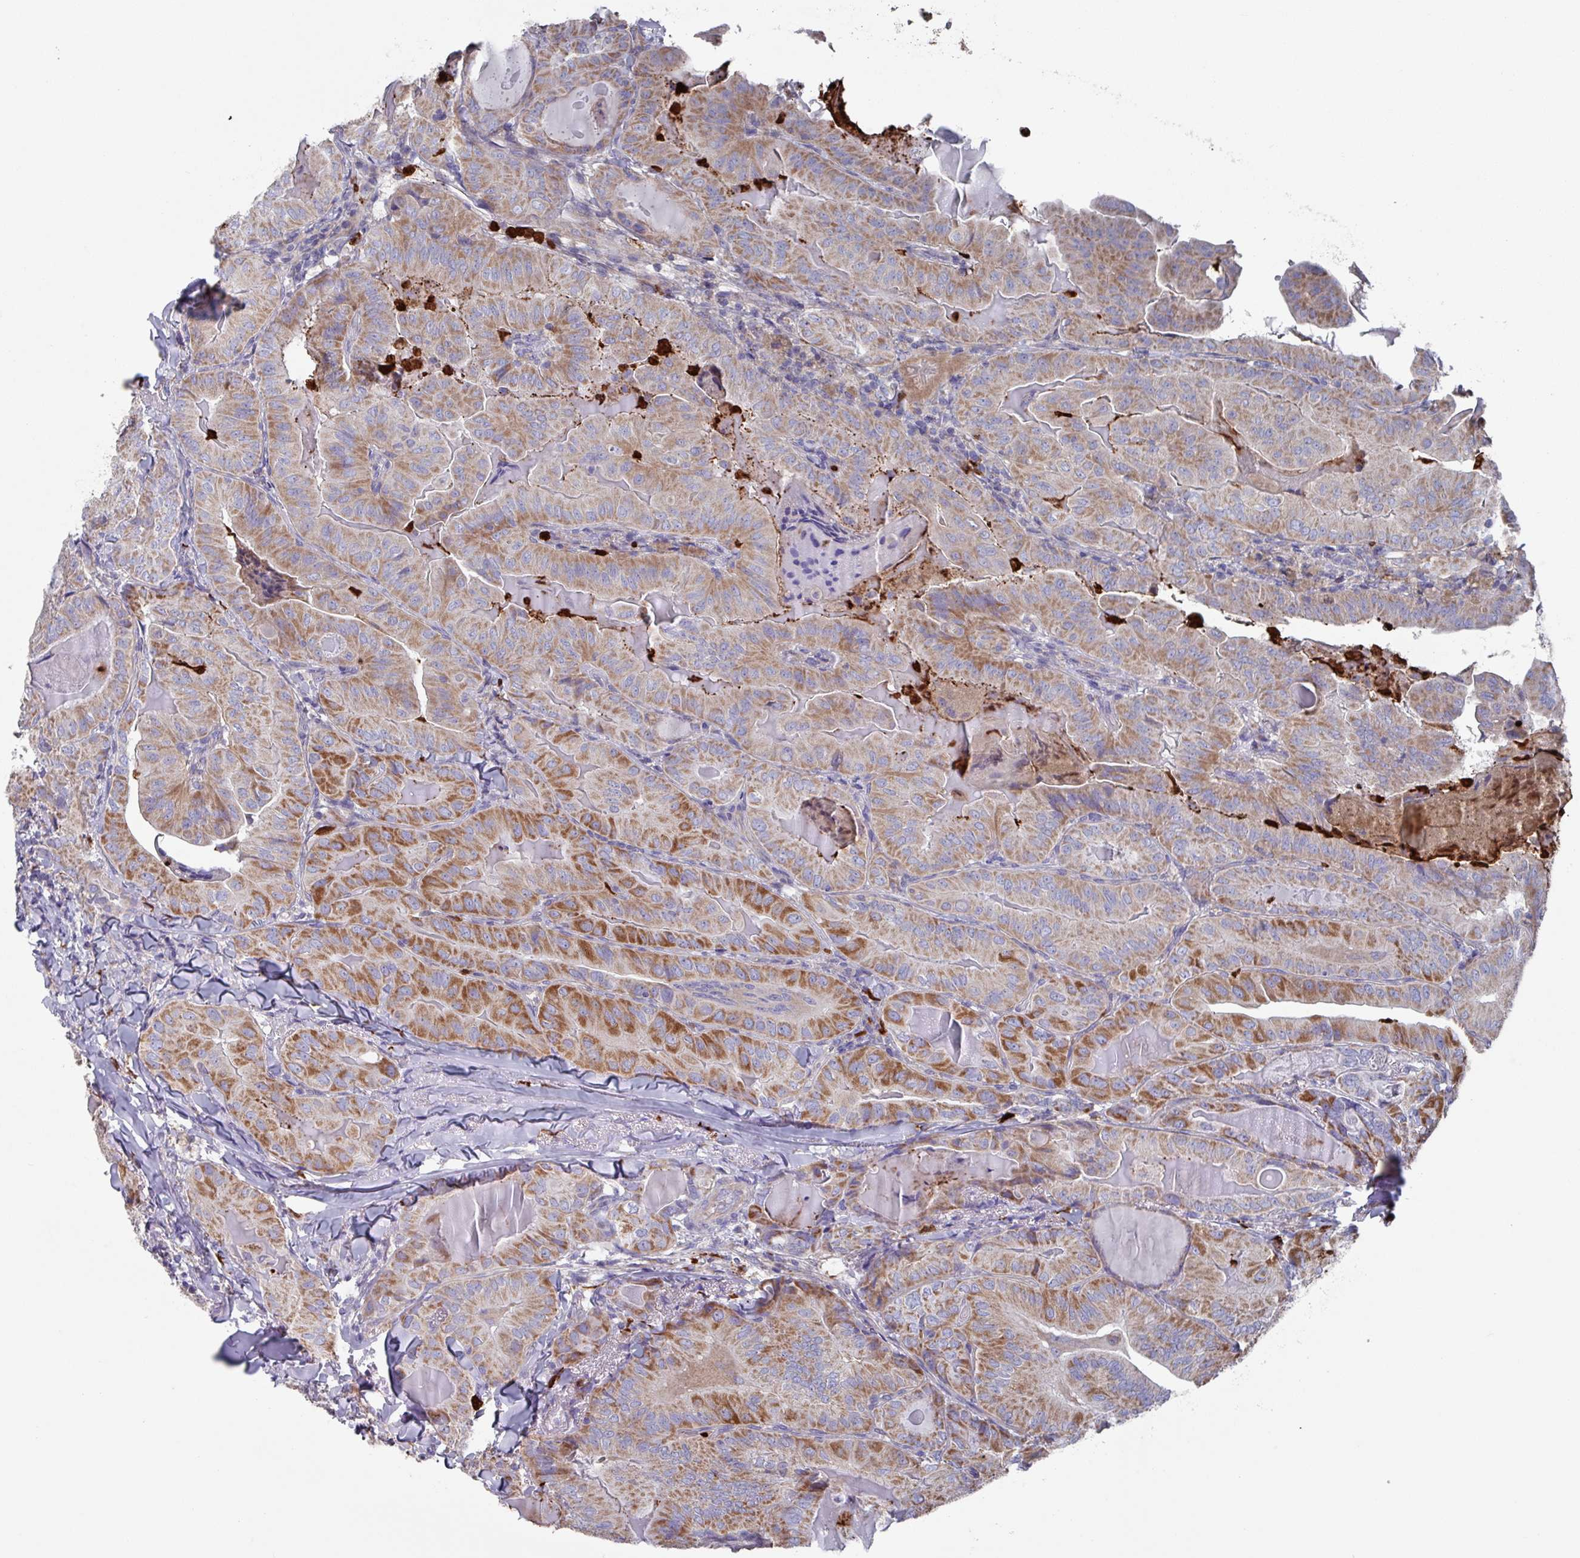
{"staining": {"intensity": "moderate", "quantity": ">75%", "location": "cytoplasmic/membranous"}, "tissue": "thyroid cancer", "cell_type": "Tumor cells", "image_type": "cancer", "snomed": [{"axis": "morphology", "description": "Papillary adenocarcinoma, NOS"}, {"axis": "topography", "description": "Thyroid gland"}], "caption": "Papillary adenocarcinoma (thyroid) stained for a protein shows moderate cytoplasmic/membranous positivity in tumor cells.", "gene": "UQCC2", "patient": {"sex": "female", "age": 68}}